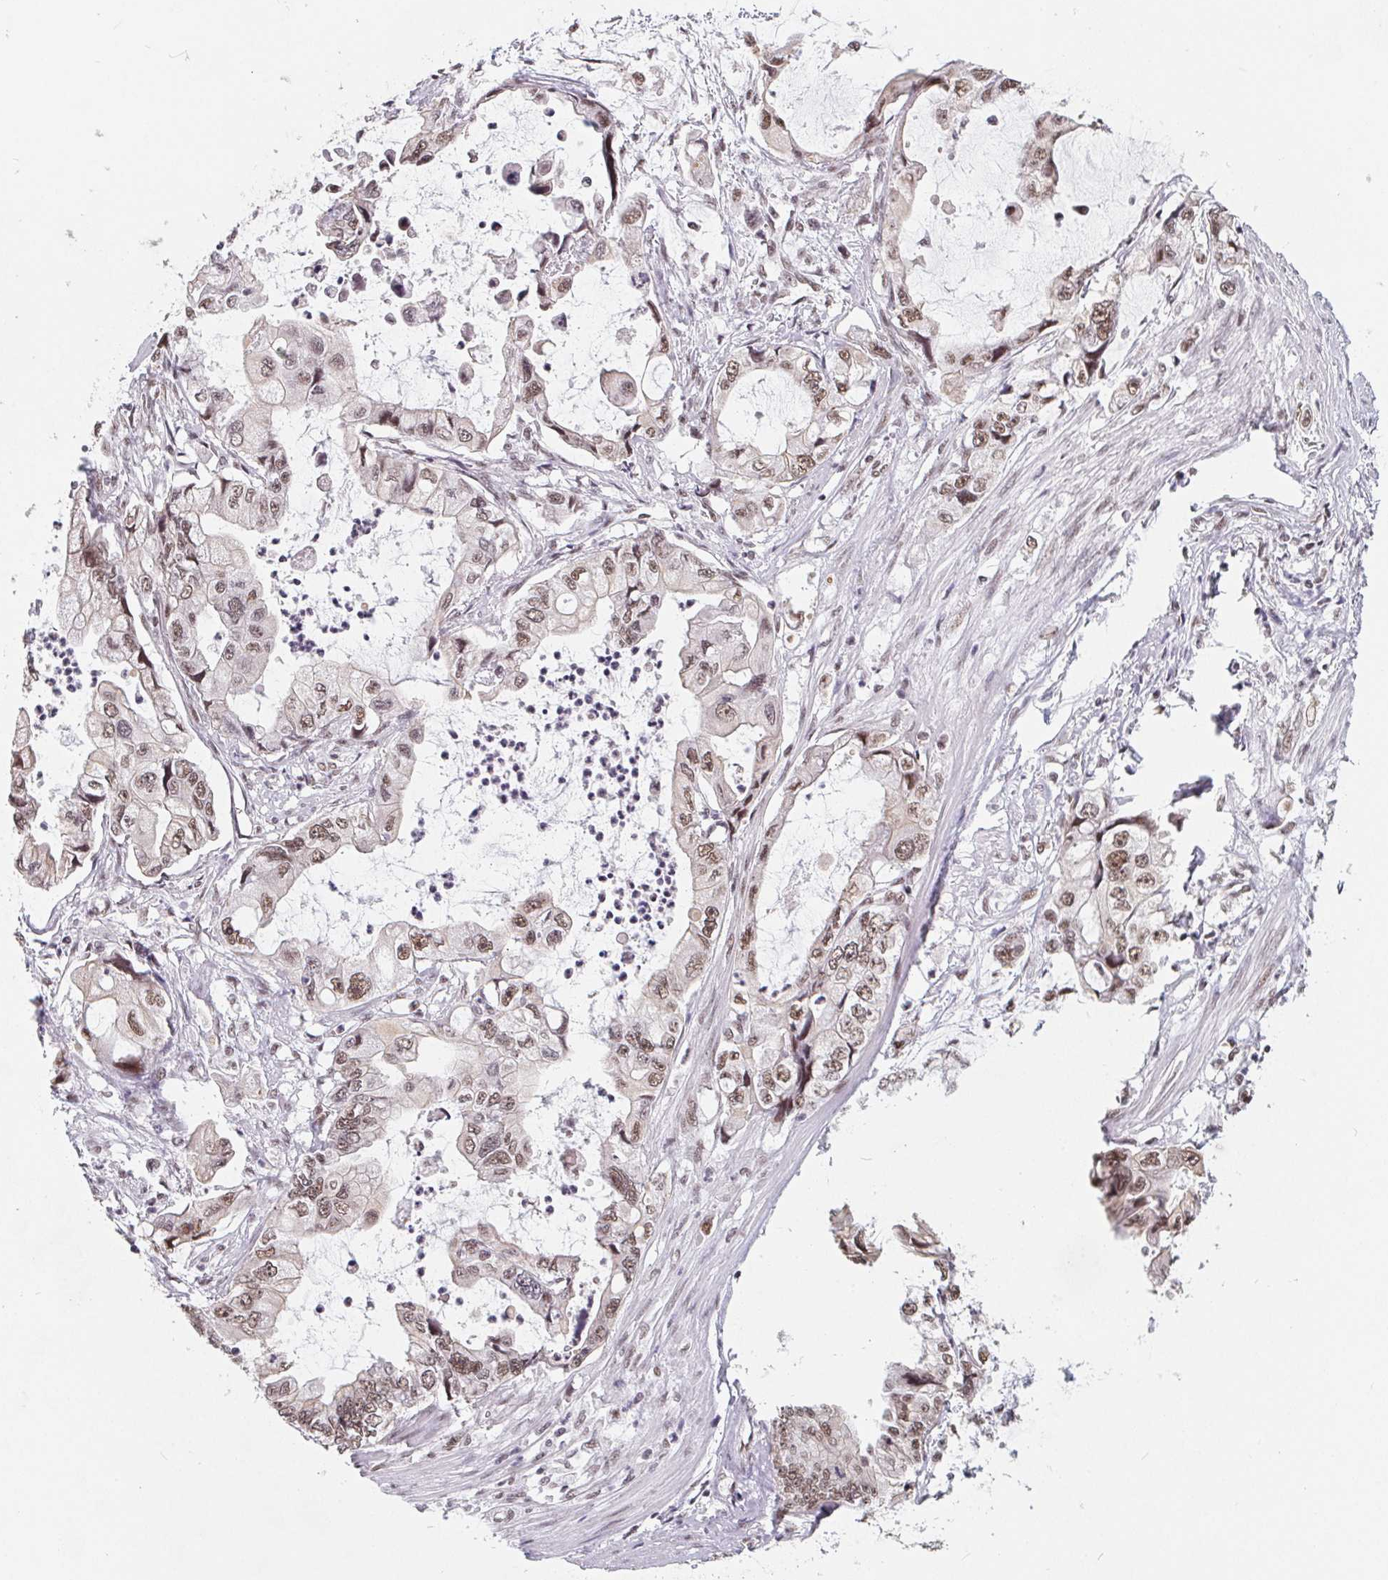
{"staining": {"intensity": "weak", "quantity": ">75%", "location": "nuclear"}, "tissue": "stomach cancer", "cell_type": "Tumor cells", "image_type": "cancer", "snomed": [{"axis": "morphology", "description": "Adenocarcinoma, NOS"}, {"axis": "topography", "description": "Pancreas"}, {"axis": "topography", "description": "Stomach, upper"}, {"axis": "topography", "description": "Stomach"}], "caption": "Immunohistochemistry (DAB (3,3'-diaminobenzidine)) staining of human stomach adenocarcinoma exhibits weak nuclear protein staining in about >75% of tumor cells. (DAB (3,3'-diaminobenzidine) IHC with brightfield microscopy, high magnification).", "gene": "TCERG1", "patient": {"sex": "male", "age": 77}}